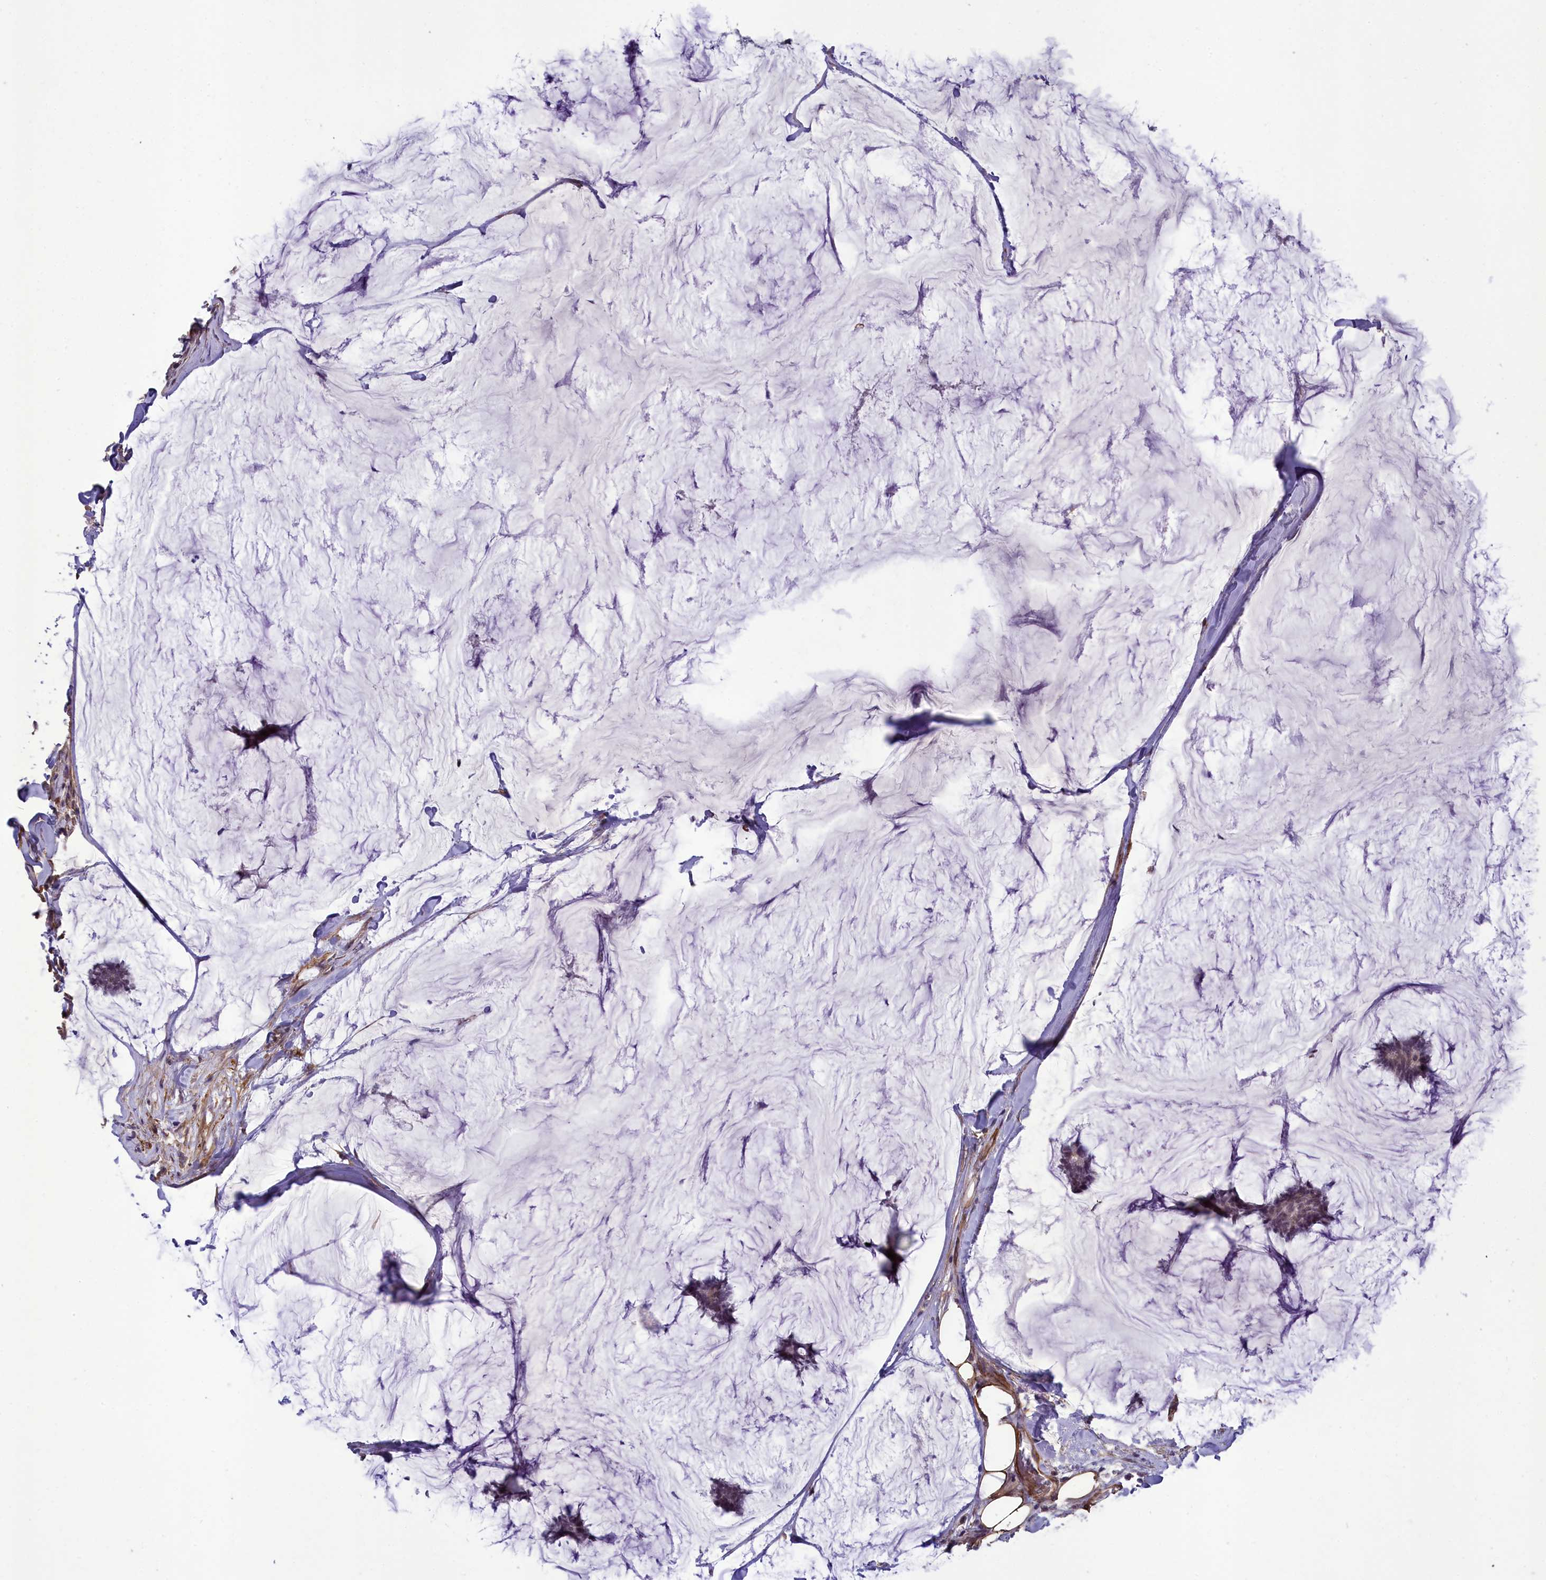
{"staining": {"intensity": "weak", "quantity": "25%-75%", "location": "nuclear"}, "tissue": "breast cancer", "cell_type": "Tumor cells", "image_type": "cancer", "snomed": [{"axis": "morphology", "description": "Duct carcinoma"}, {"axis": "topography", "description": "Breast"}], "caption": "The immunohistochemical stain highlights weak nuclear expression in tumor cells of breast cancer tissue.", "gene": "TNS1", "patient": {"sex": "female", "age": 93}}